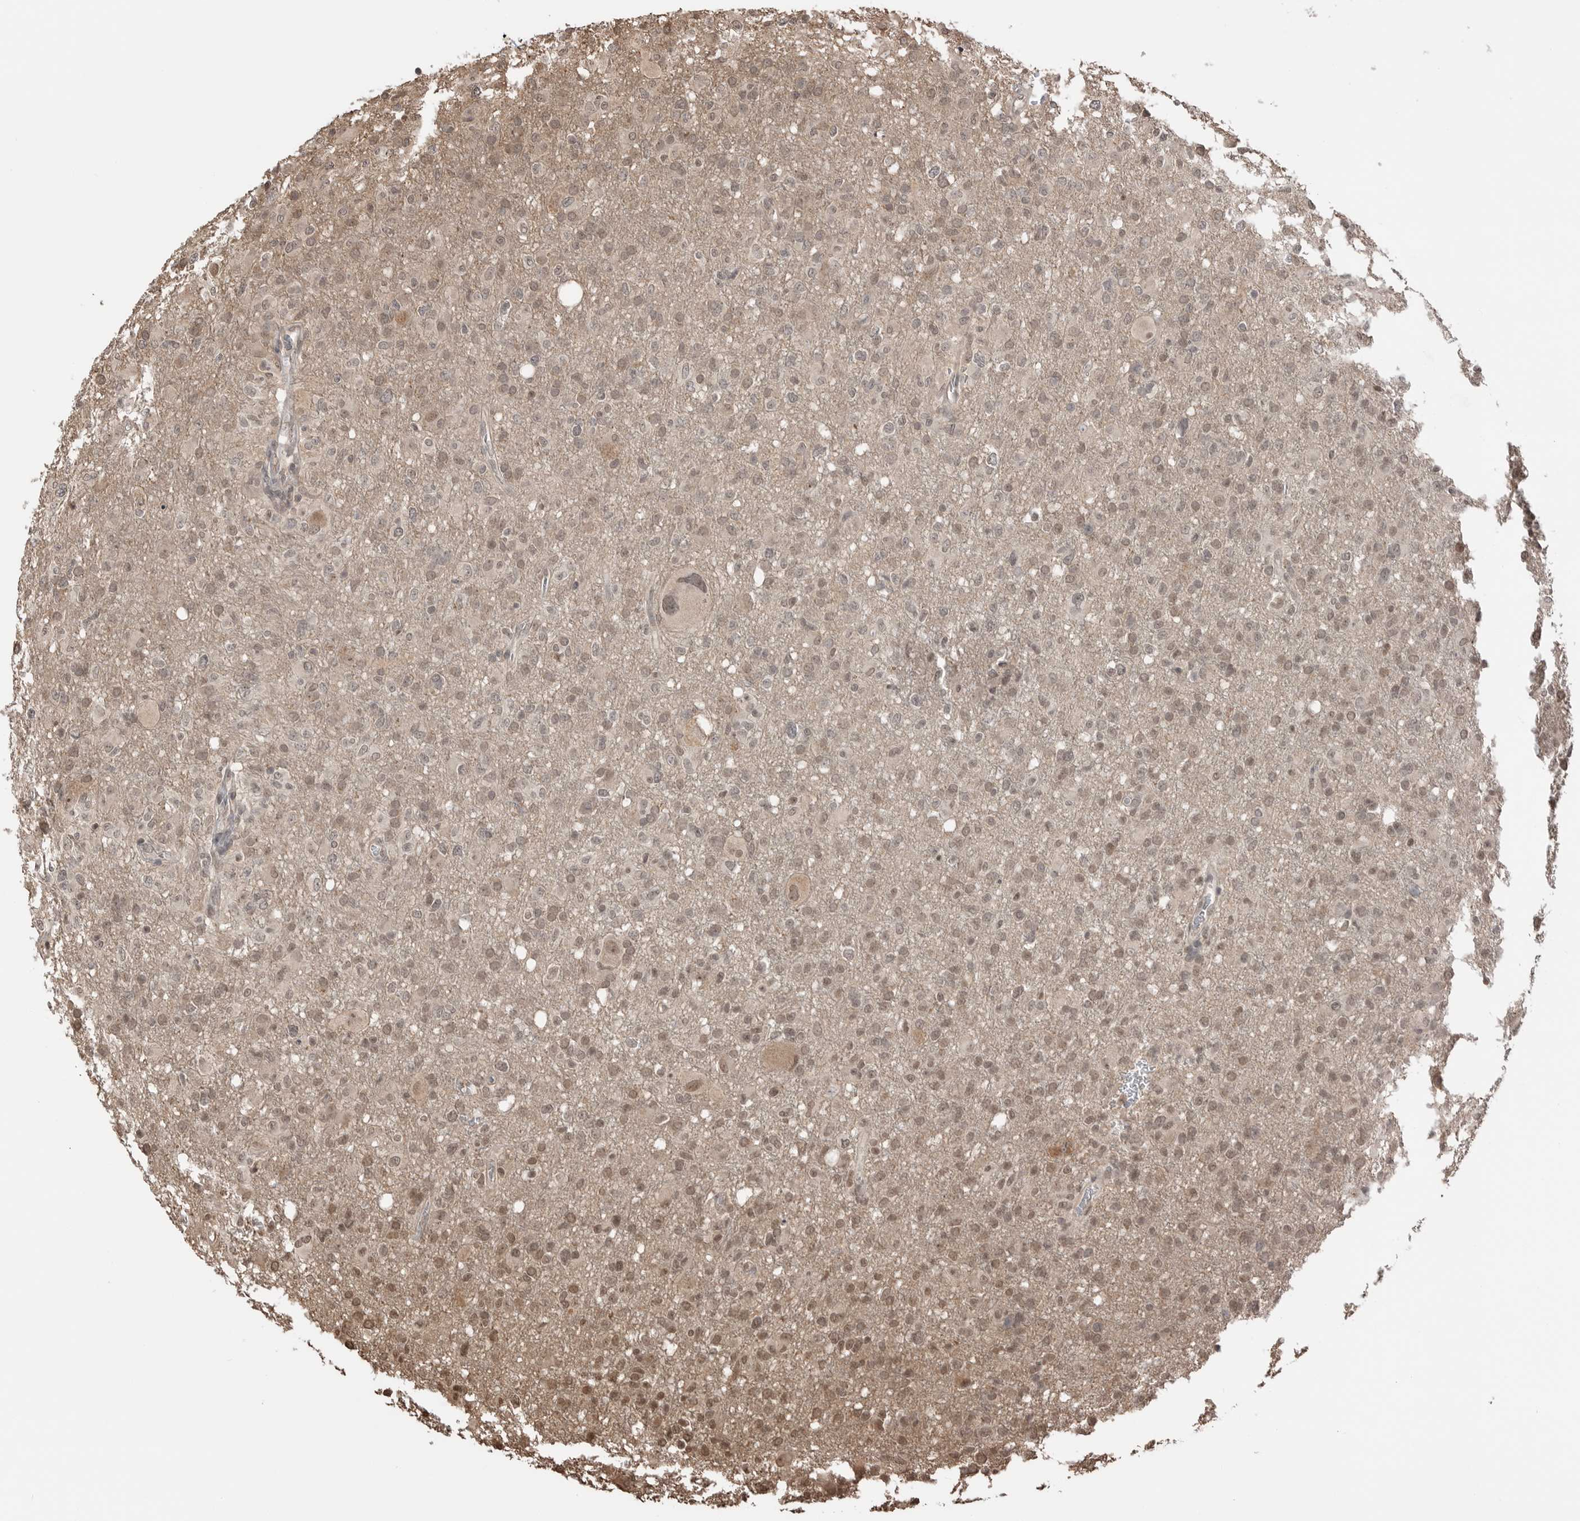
{"staining": {"intensity": "weak", "quantity": ">75%", "location": "nuclear"}, "tissue": "glioma", "cell_type": "Tumor cells", "image_type": "cancer", "snomed": [{"axis": "morphology", "description": "Glioma, malignant, High grade"}, {"axis": "topography", "description": "Brain"}], "caption": "IHC image of neoplastic tissue: malignant high-grade glioma stained using immunohistochemistry shows low levels of weak protein expression localized specifically in the nuclear of tumor cells, appearing as a nuclear brown color.", "gene": "PEAK1", "patient": {"sex": "female", "age": 57}}